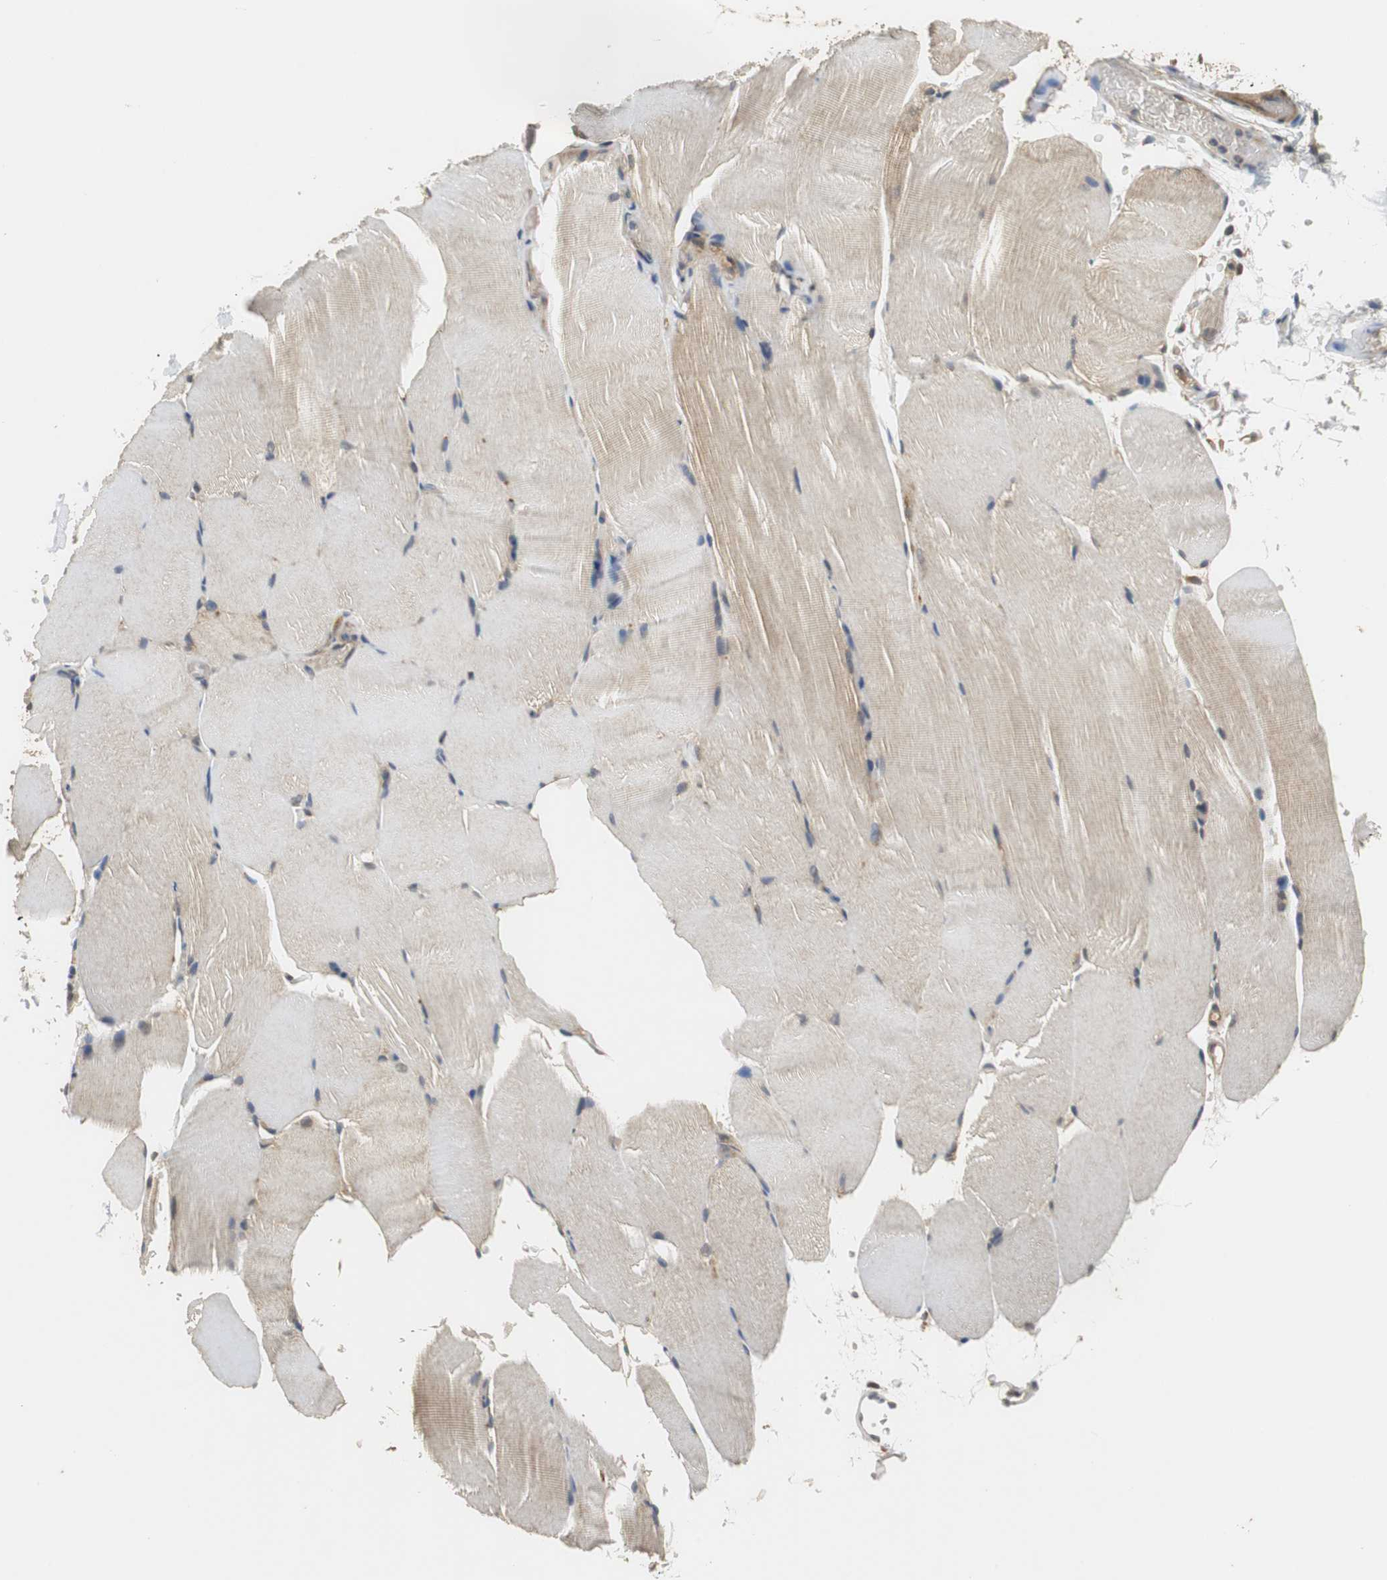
{"staining": {"intensity": "weak", "quantity": "25%-75%", "location": "cytoplasmic/membranous"}, "tissue": "skeletal muscle", "cell_type": "Myocytes", "image_type": "normal", "snomed": [{"axis": "morphology", "description": "Normal tissue, NOS"}, {"axis": "topography", "description": "Skeletal muscle"}, {"axis": "topography", "description": "Parathyroid gland"}], "caption": "This photomicrograph reveals immunohistochemistry (IHC) staining of unremarkable human skeletal muscle, with low weak cytoplasmic/membranous expression in about 25%-75% of myocytes.", "gene": "UBQLN2", "patient": {"sex": "female", "age": 37}}